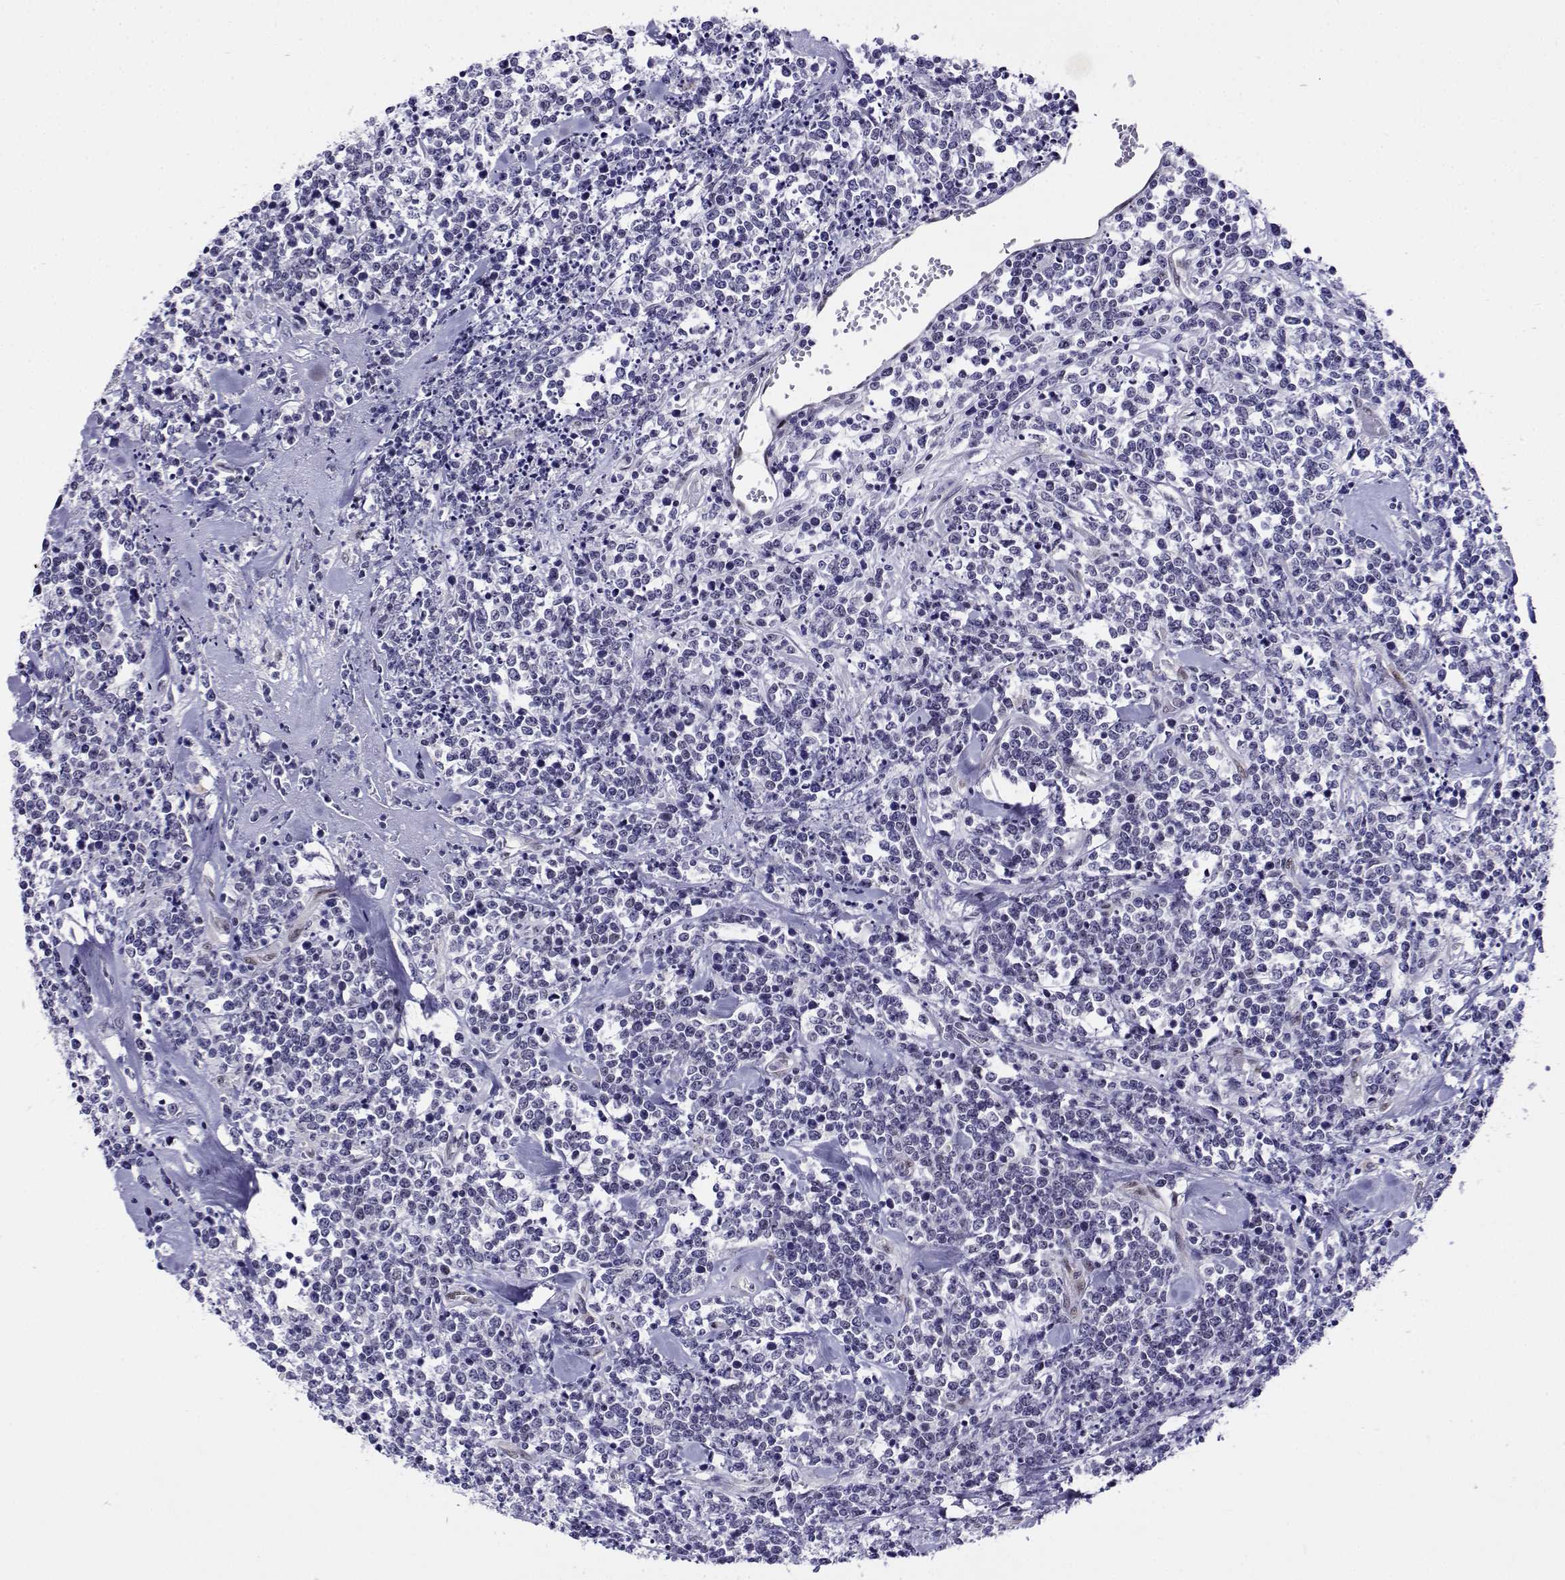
{"staining": {"intensity": "negative", "quantity": "none", "location": "none"}, "tissue": "lymphoma", "cell_type": "Tumor cells", "image_type": "cancer", "snomed": [{"axis": "morphology", "description": "Malignant lymphoma, non-Hodgkin's type, High grade"}, {"axis": "topography", "description": "Colon"}], "caption": "Immunohistochemical staining of lymphoma reveals no significant positivity in tumor cells.", "gene": "ERF", "patient": {"sex": "male", "age": 82}}